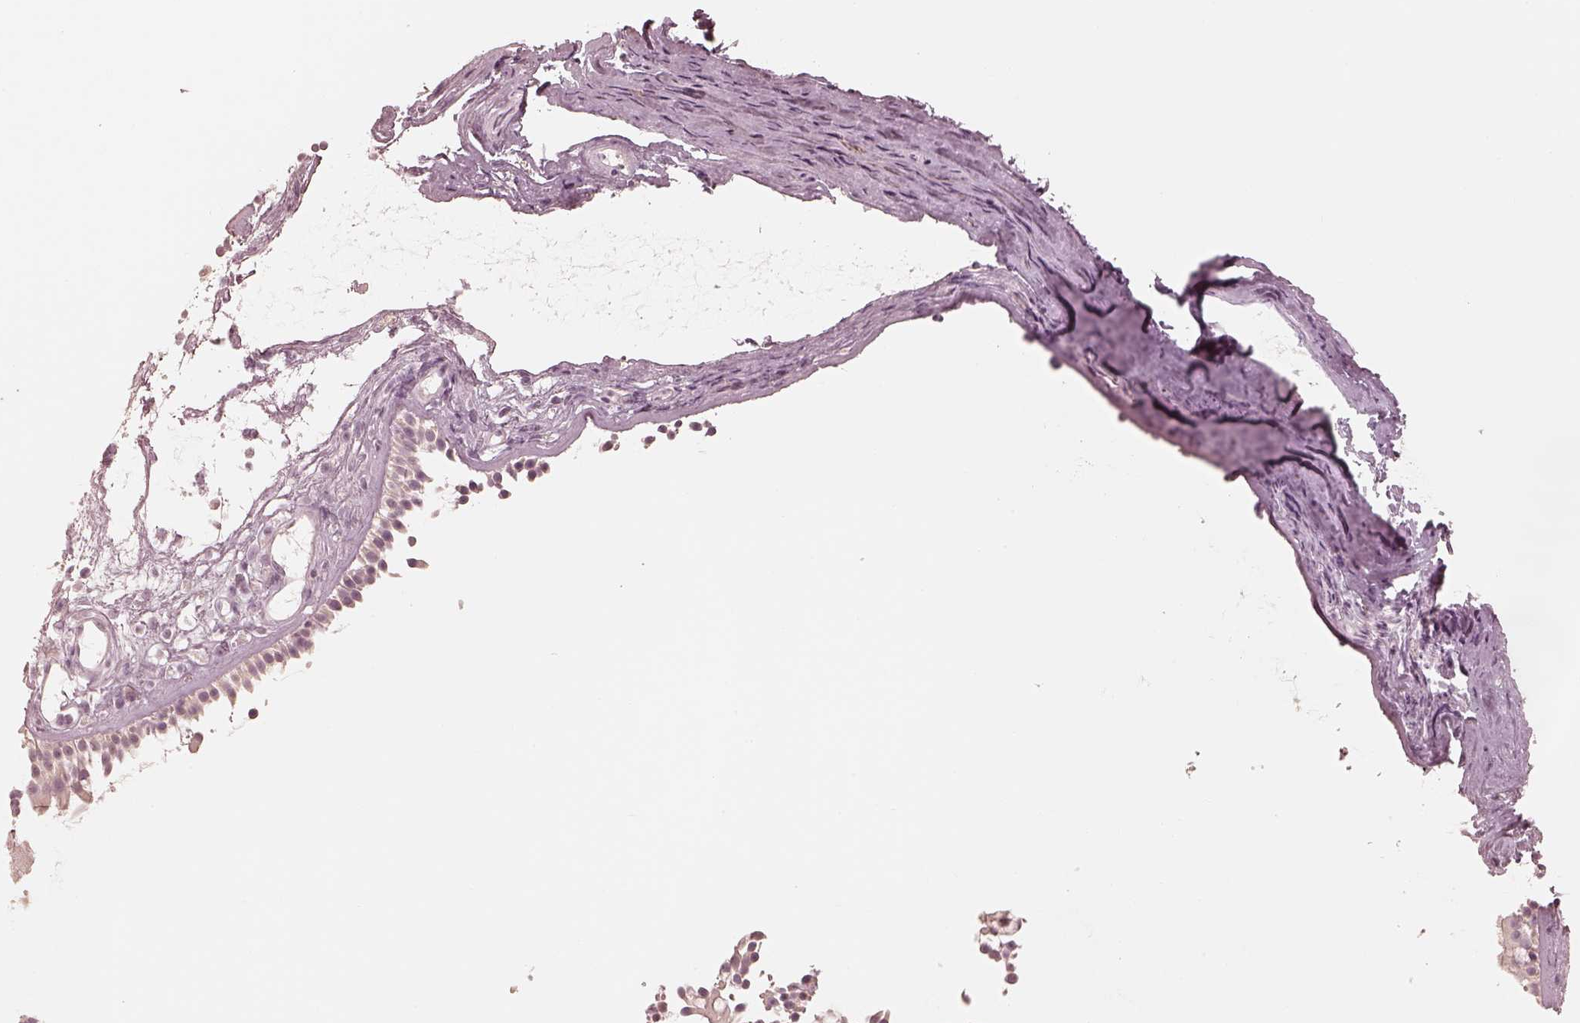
{"staining": {"intensity": "negative", "quantity": "none", "location": "none"}, "tissue": "nasopharynx", "cell_type": "Respiratory epithelial cells", "image_type": "normal", "snomed": [{"axis": "morphology", "description": "Normal tissue, NOS"}, {"axis": "topography", "description": "Nasopharynx"}], "caption": "Immunohistochemistry (IHC) micrograph of unremarkable nasopharynx stained for a protein (brown), which shows no positivity in respiratory epithelial cells.", "gene": "CALR3", "patient": {"sex": "male", "age": 68}}